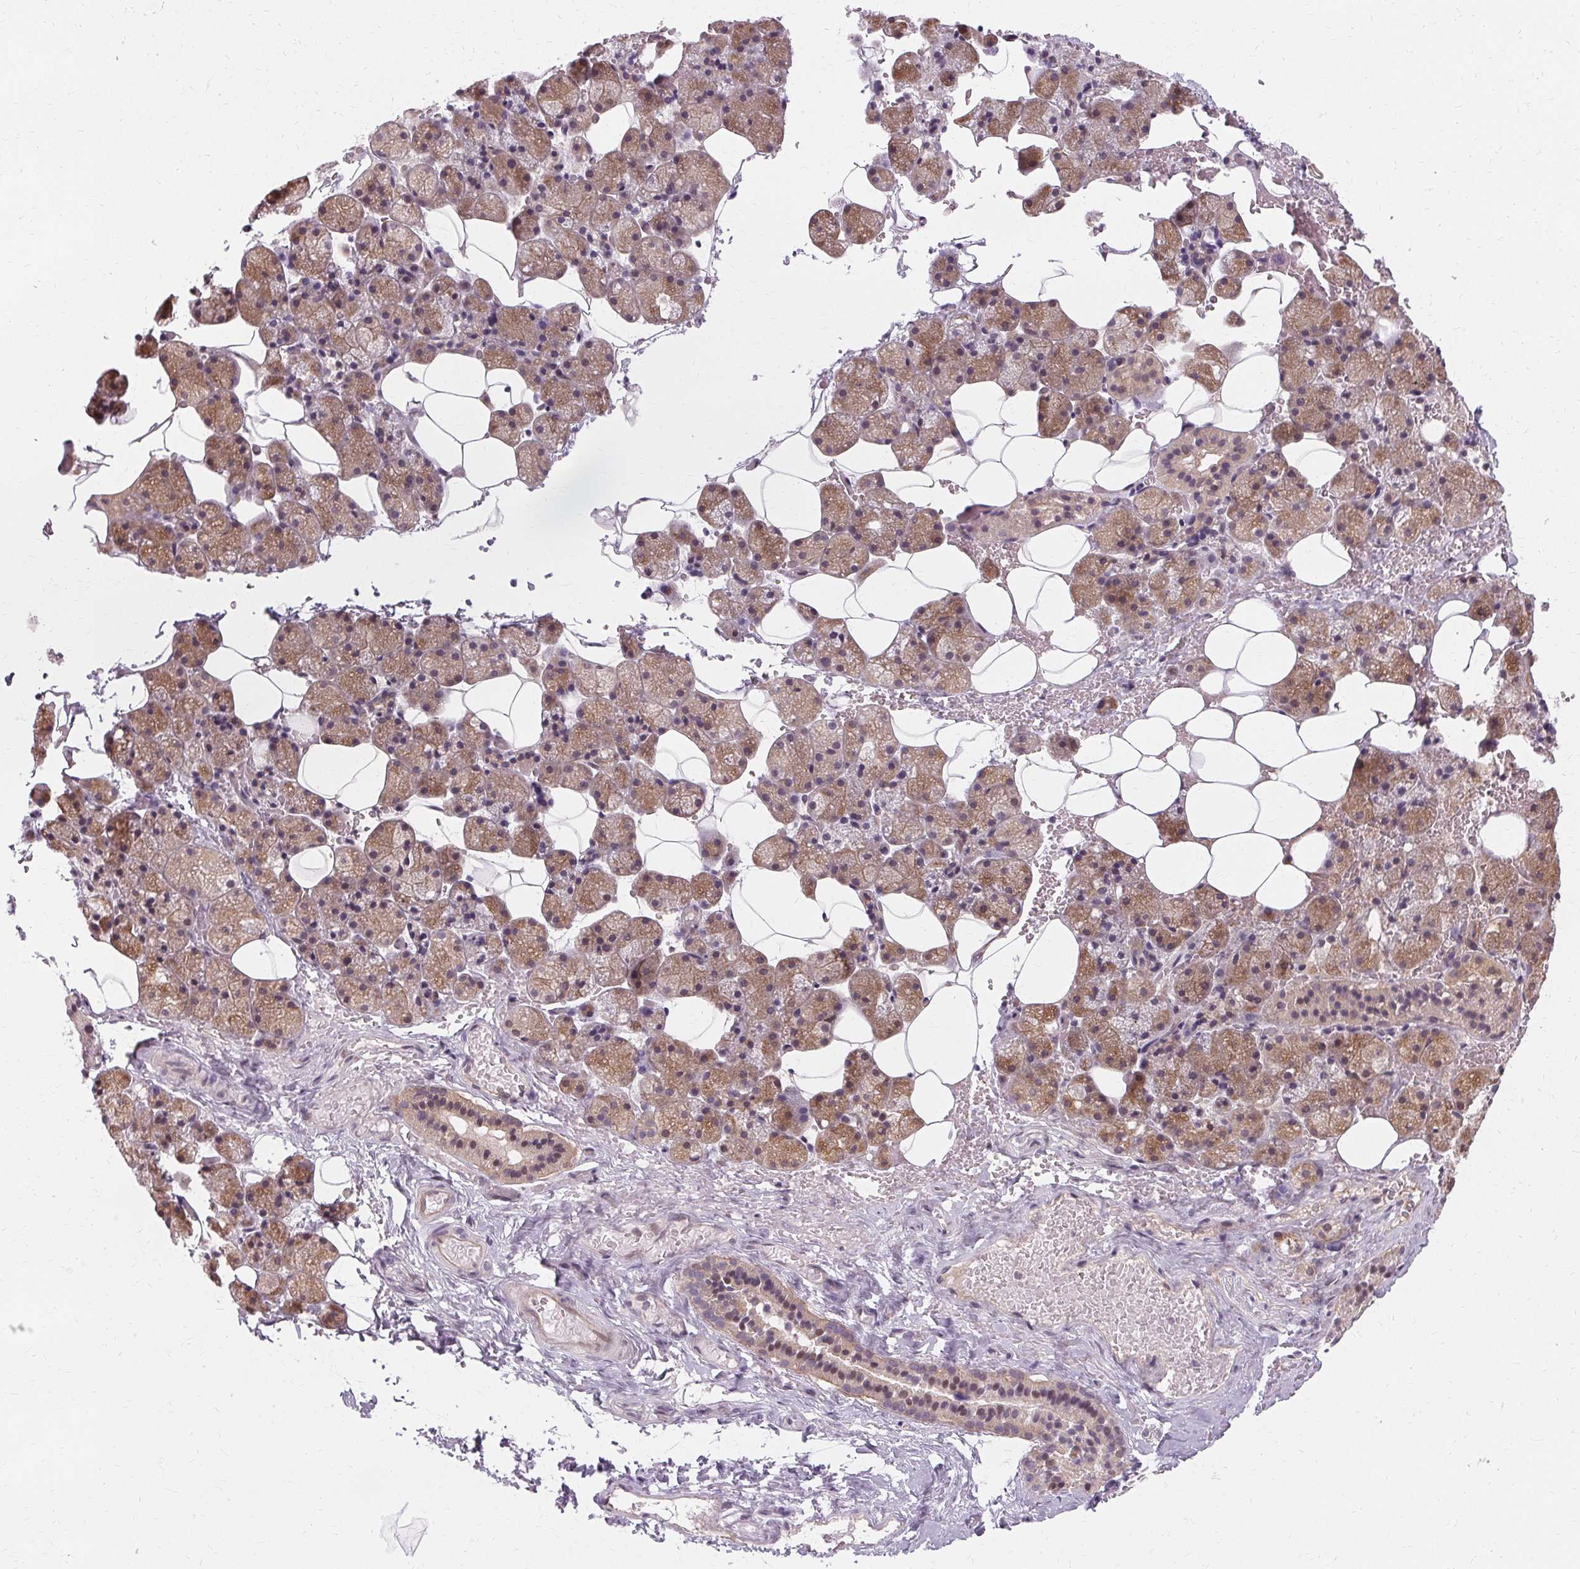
{"staining": {"intensity": "weak", "quantity": ">75%", "location": "cytoplasmic/membranous"}, "tissue": "salivary gland", "cell_type": "Glandular cells", "image_type": "normal", "snomed": [{"axis": "morphology", "description": "Normal tissue, NOS"}, {"axis": "topography", "description": "Salivary gland"}, {"axis": "topography", "description": "Peripheral nerve tissue"}], "caption": "DAB immunohistochemical staining of benign salivary gland shows weak cytoplasmic/membranous protein positivity in about >75% of glandular cells. (DAB (3,3'-diaminobenzidine) = brown stain, brightfield microscopy at high magnification).", "gene": "USP8", "patient": {"sex": "male", "age": 38}}